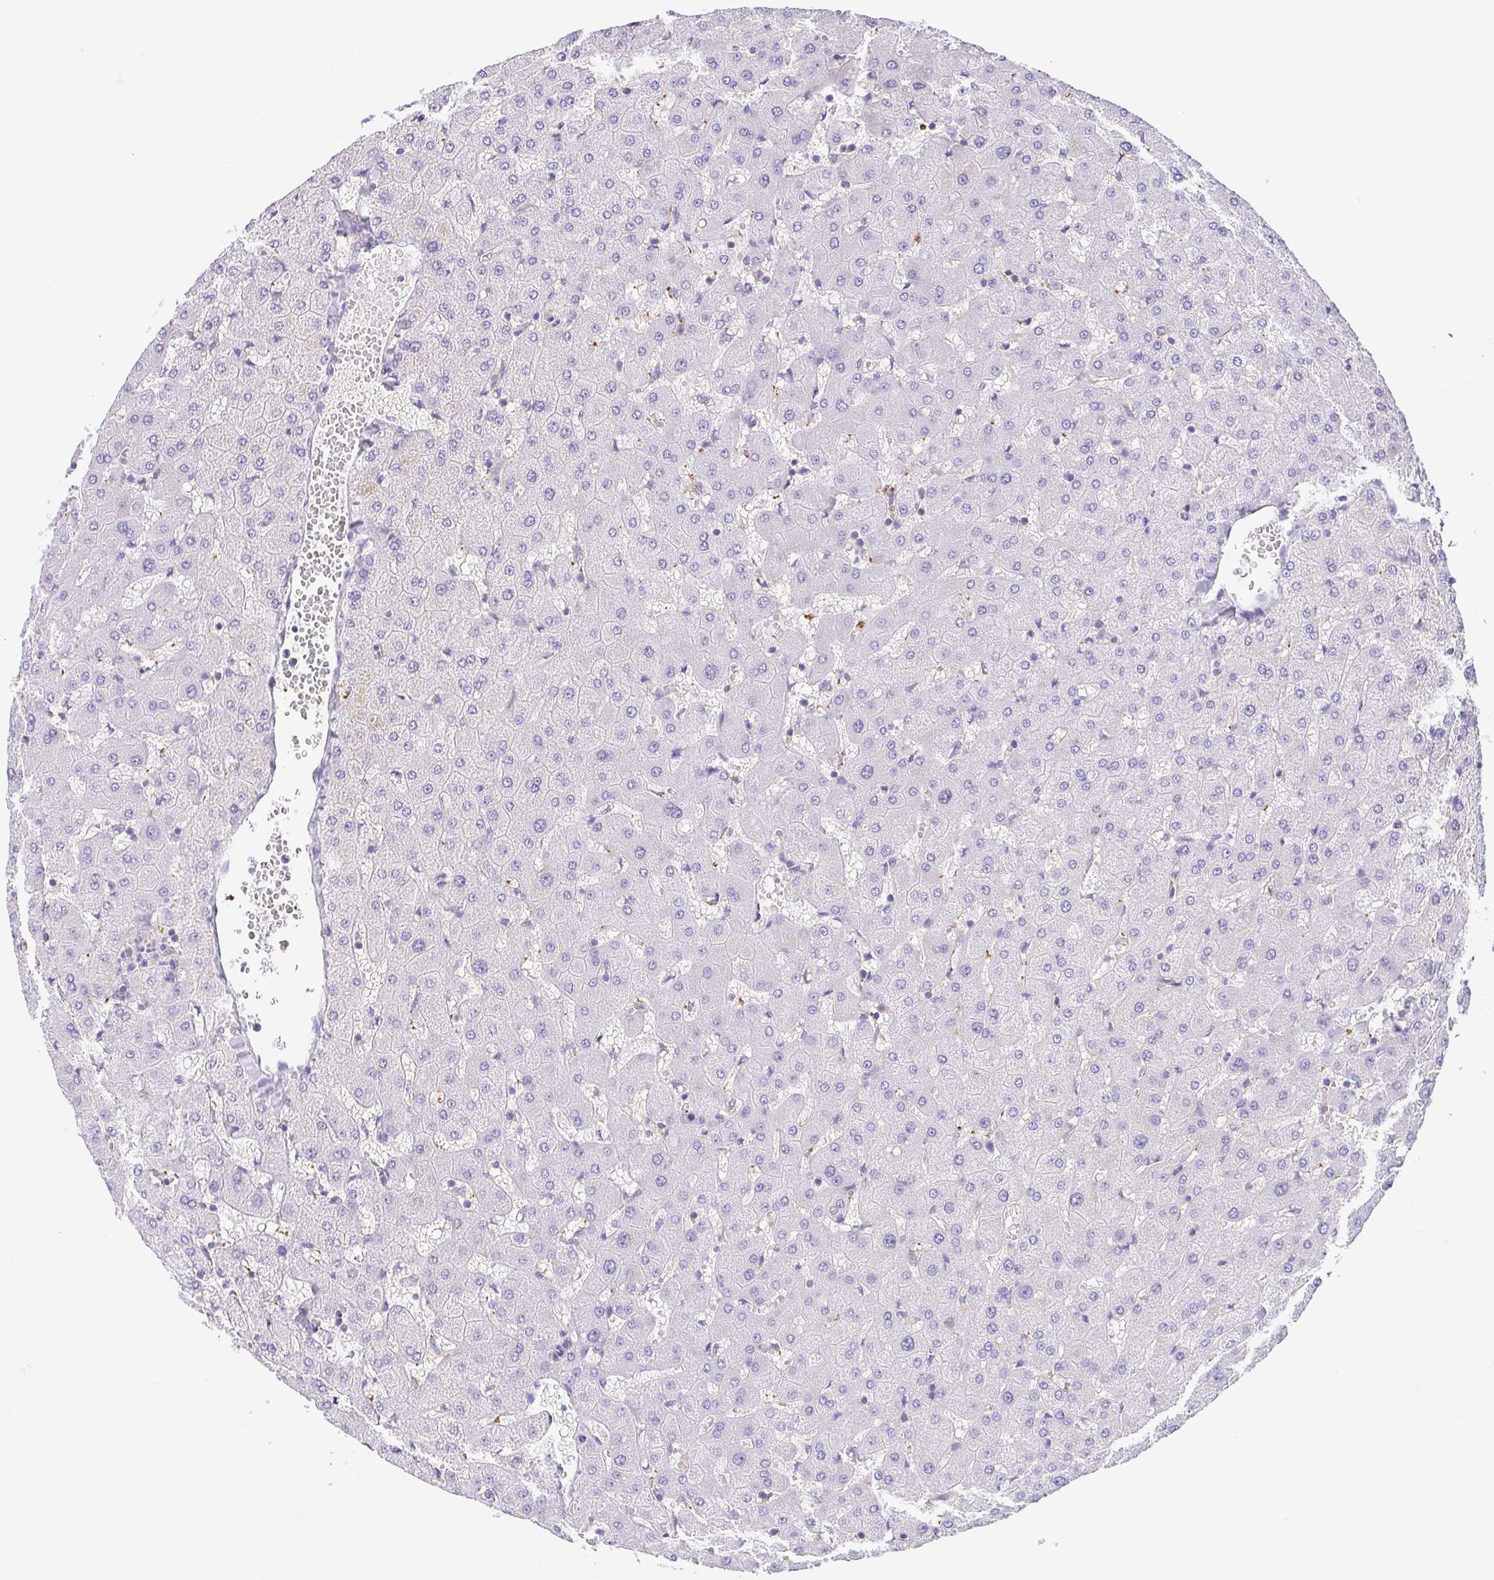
{"staining": {"intensity": "negative", "quantity": "none", "location": "none"}, "tissue": "liver", "cell_type": "Cholangiocytes", "image_type": "normal", "snomed": [{"axis": "morphology", "description": "Normal tissue, NOS"}, {"axis": "topography", "description": "Liver"}], "caption": "The micrograph exhibits no staining of cholangiocytes in benign liver.", "gene": "PRR14L", "patient": {"sex": "female", "age": 63}}